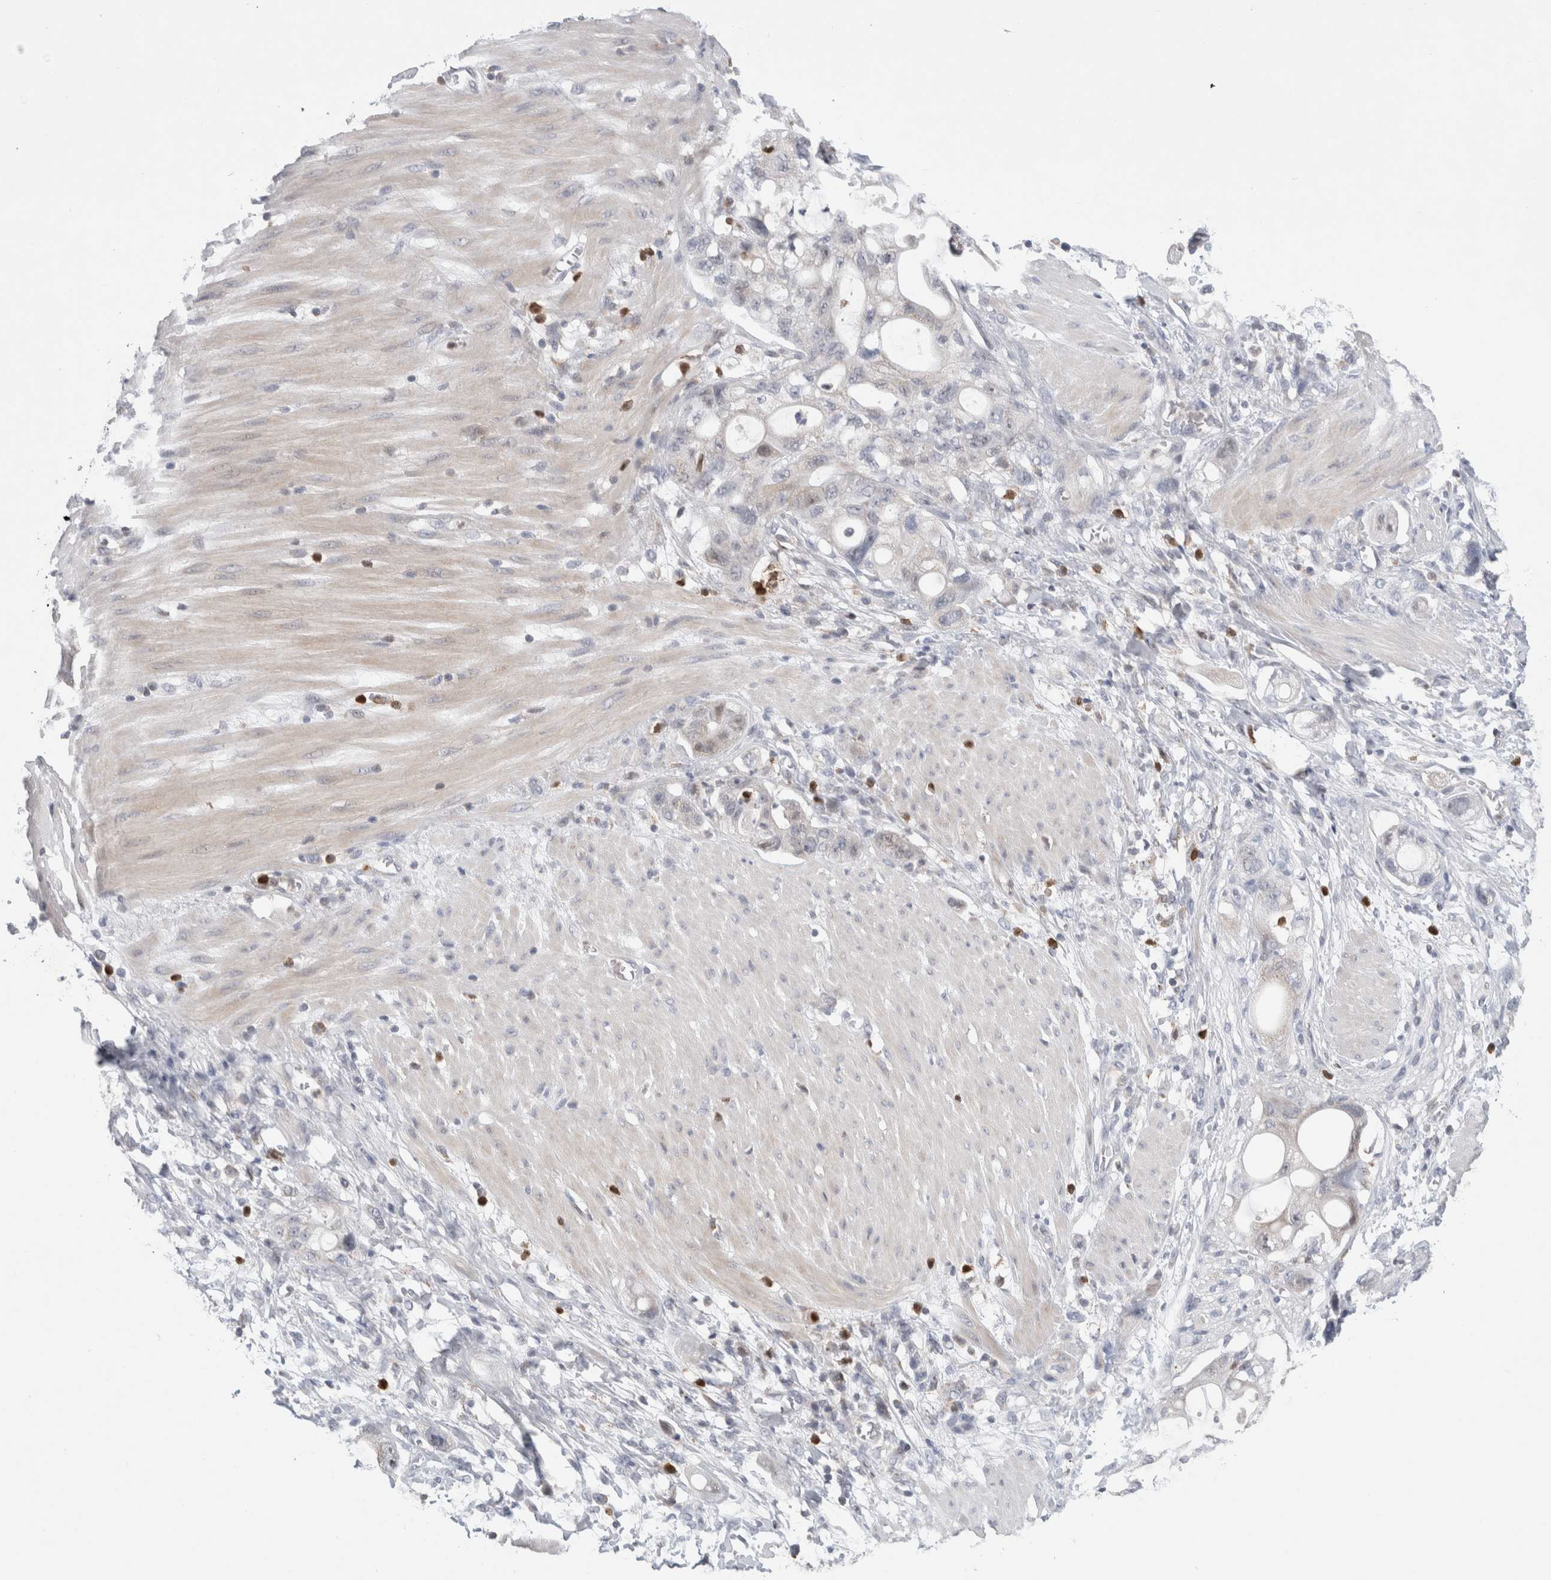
{"staining": {"intensity": "negative", "quantity": "none", "location": "none"}, "tissue": "stomach cancer", "cell_type": "Tumor cells", "image_type": "cancer", "snomed": [{"axis": "morphology", "description": "Adenocarcinoma, NOS"}, {"axis": "topography", "description": "Stomach"}, {"axis": "topography", "description": "Stomach, lower"}], "caption": "A high-resolution histopathology image shows IHC staining of stomach adenocarcinoma, which reveals no significant positivity in tumor cells. (DAB (3,3'-diaminobenzidine) IHC, high magnification).", "gene": "AGMAT", "patient": {"sex": "female", "age": 48}}